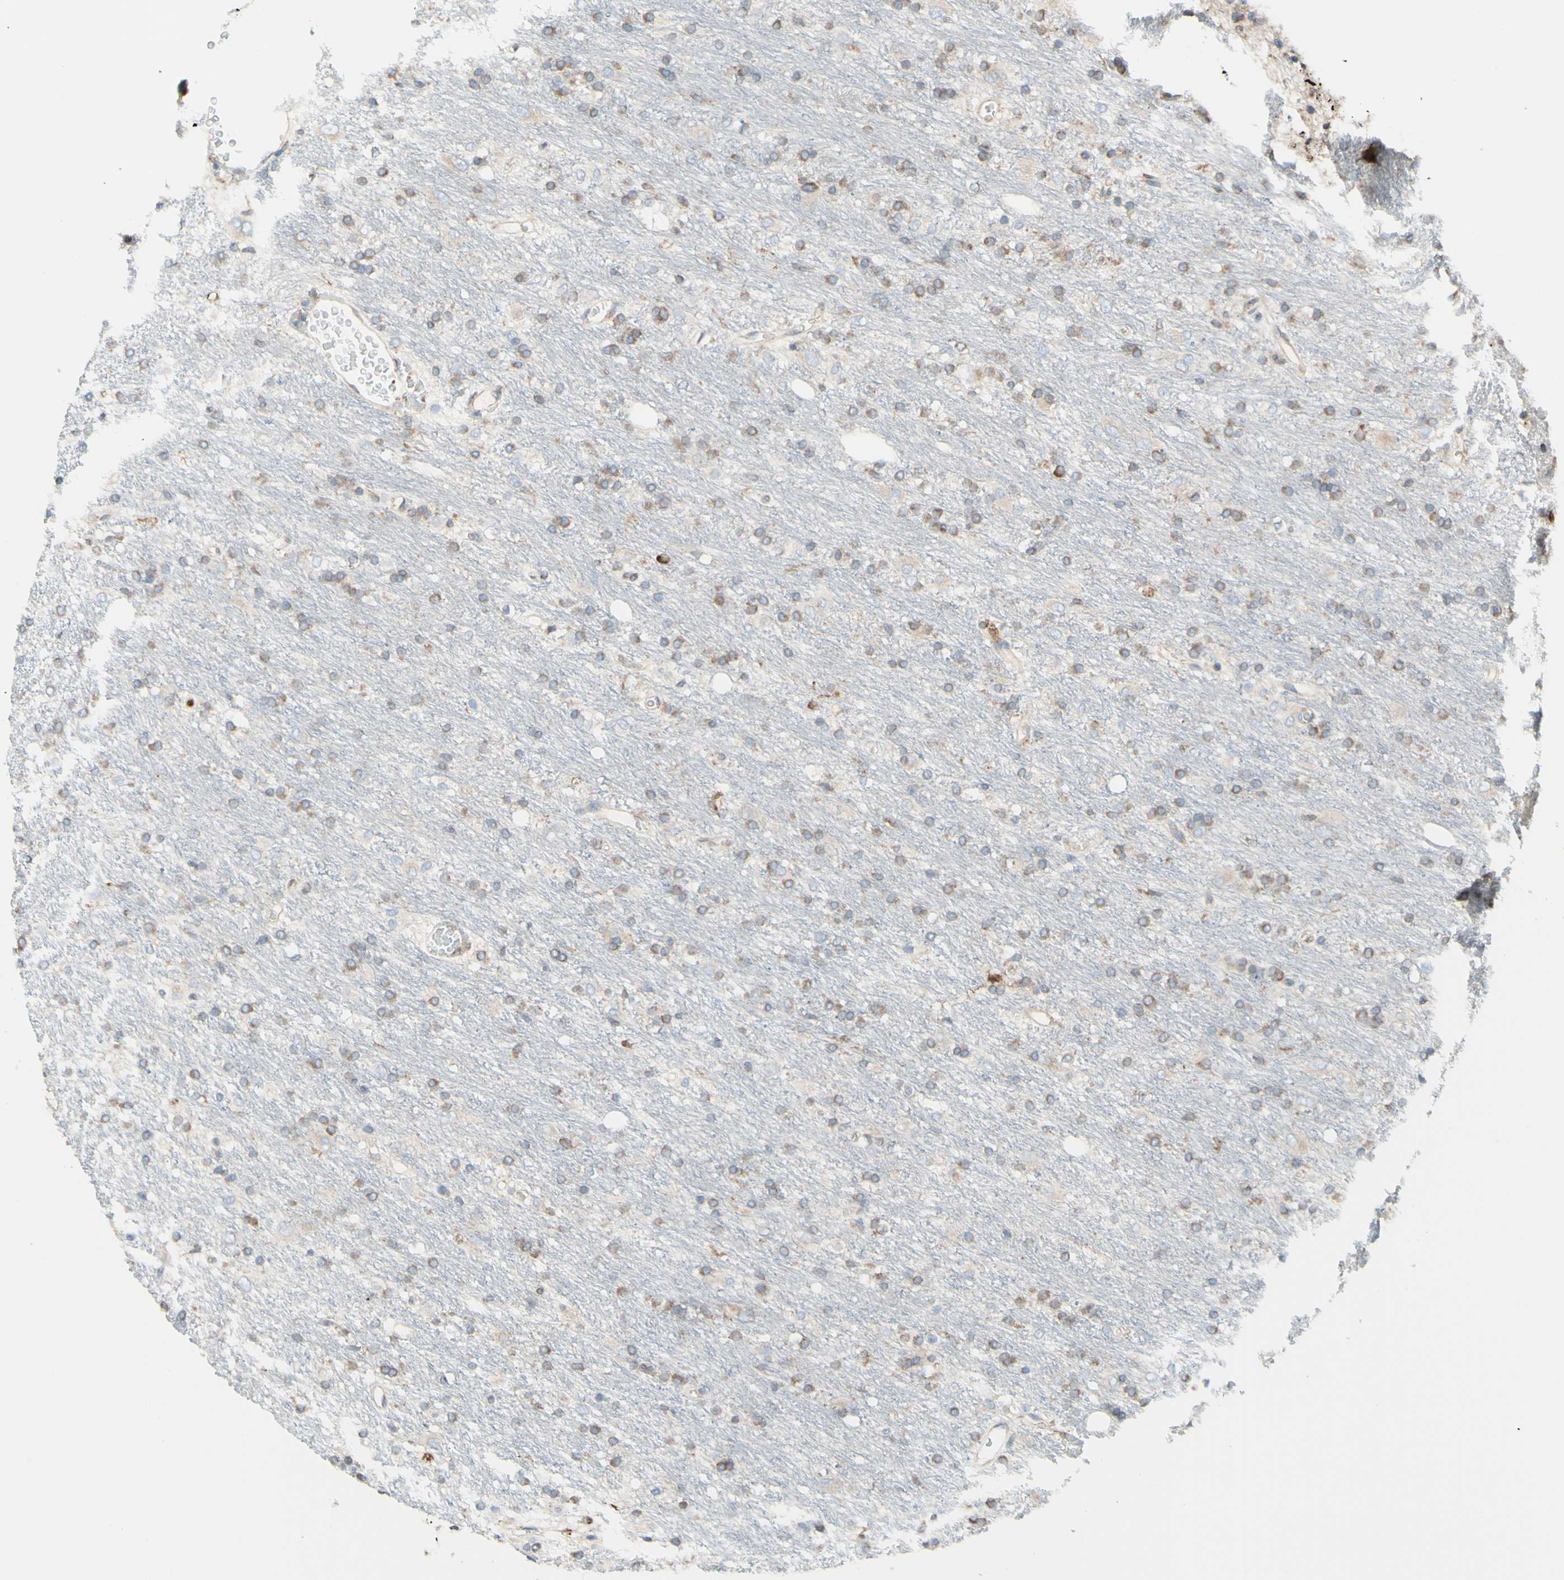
{"staining": {"intensity": "weak", "quantity": ">75%", "location": "cytoplasmic/membranous"}, "tissue": "glioma", "cell_type": "Tumor cells", "image_type": "cancer", "snomed": [{"axis": "morphology", "description": "Glioma, malignant, Low grade"}, {"axis": "topography", "description": "Brain"}], "caption": "Tumor cells display low levels of weak cytoplasmic/membranous expression in approximately >75% of cells in human glioma.", "gene": "DNAJB11", "patient": {"sex": "male", "age": 77}}